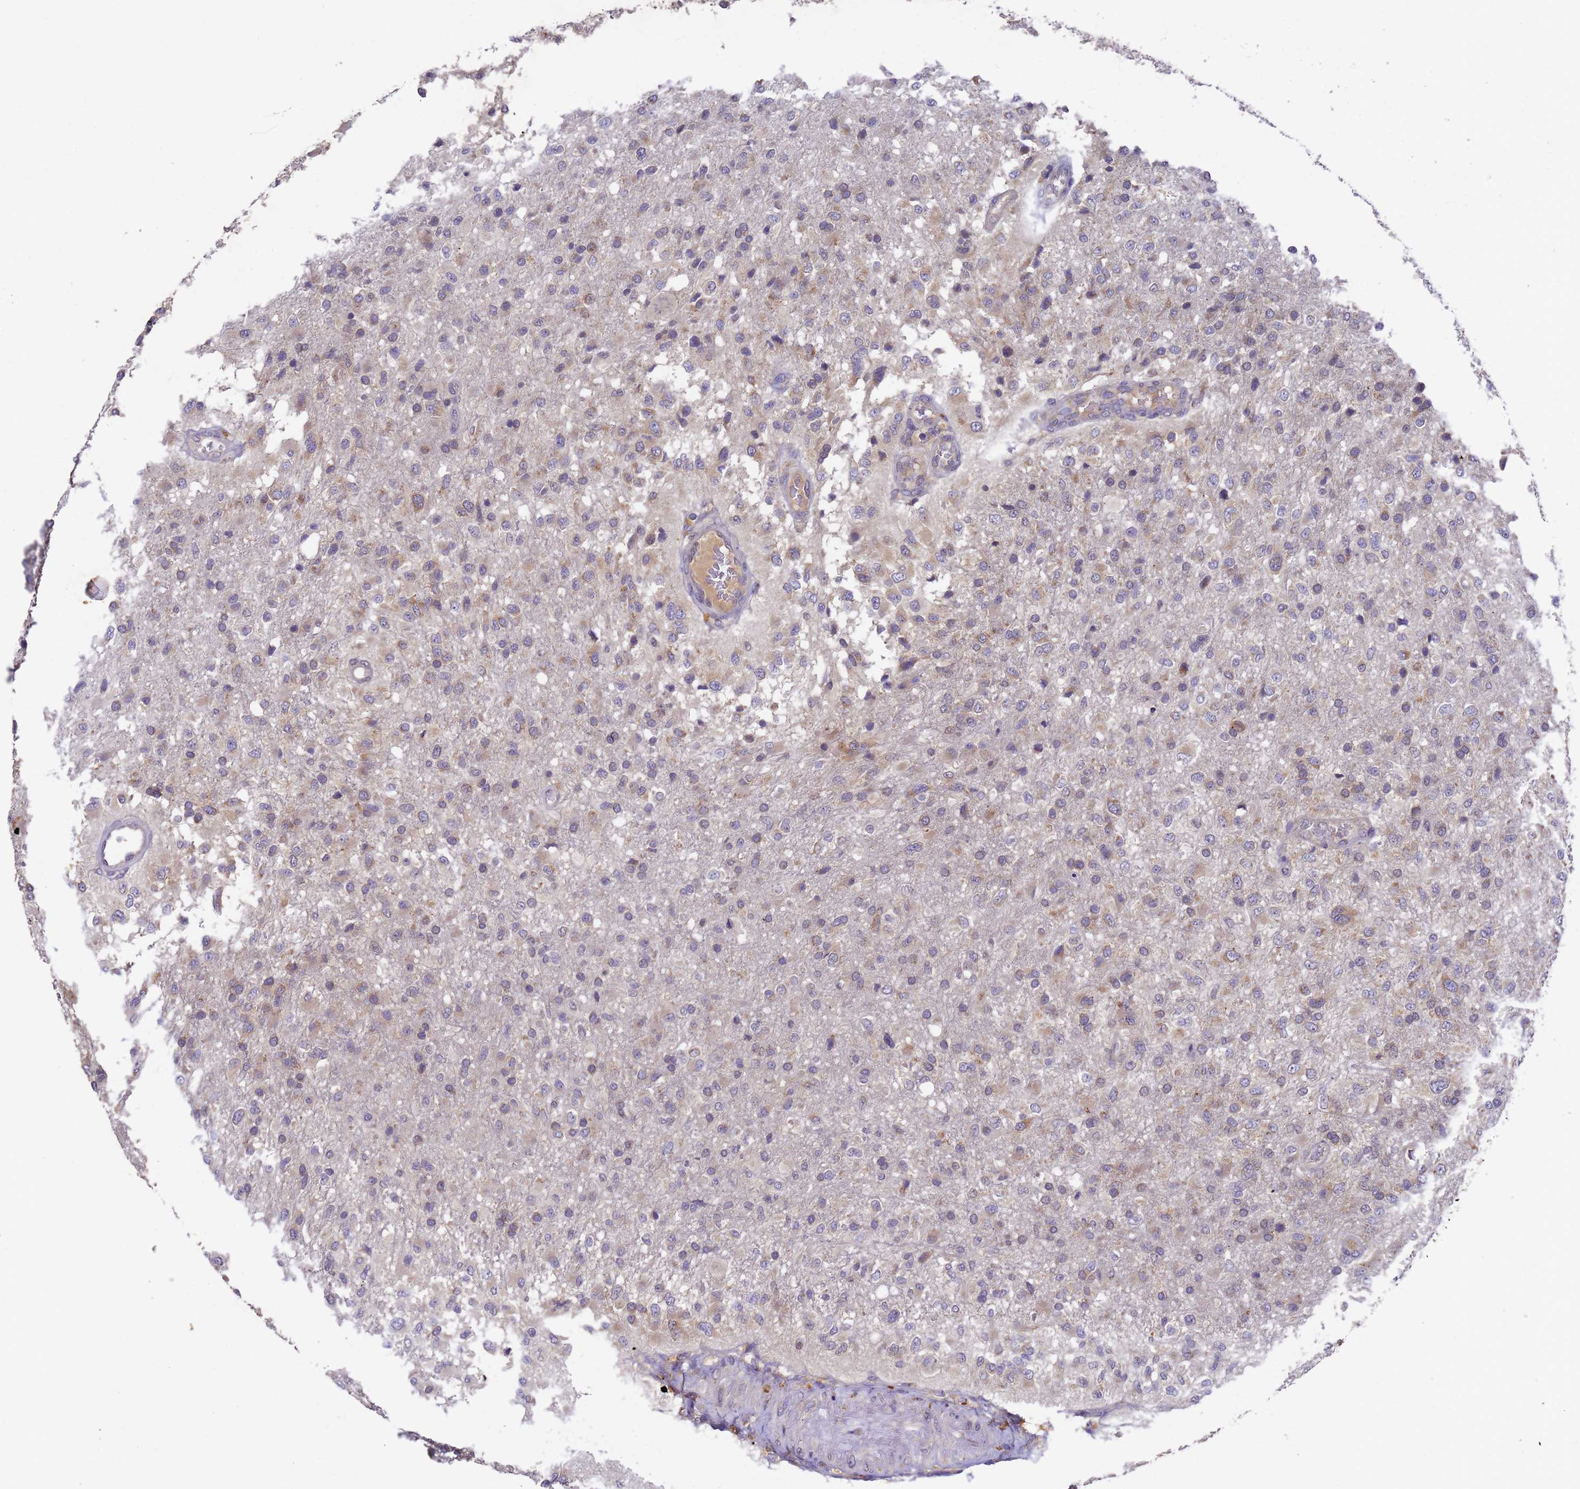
{"staining": {"intensity": "weak", "quantity": "25%-75%", "location": "cytoplasmic/membranous"}, "tissue": "glioma", "cell_type": "Tumor cells", "image_type": "cancer", "snomed": [{"axis": "morphology", "description": "Glioma, malignant, High grade"}, {"axis": "topography", "description": "Brain"}], "caption": "Human malignant glioma (high-grade) stained with a brown dye exhibits weak cytoplasmic/membranous positive staining in about 25%-75% of tumor cells.", "gene": "DCAF12L2", "patient": {"sex": "female", "age": 74}}